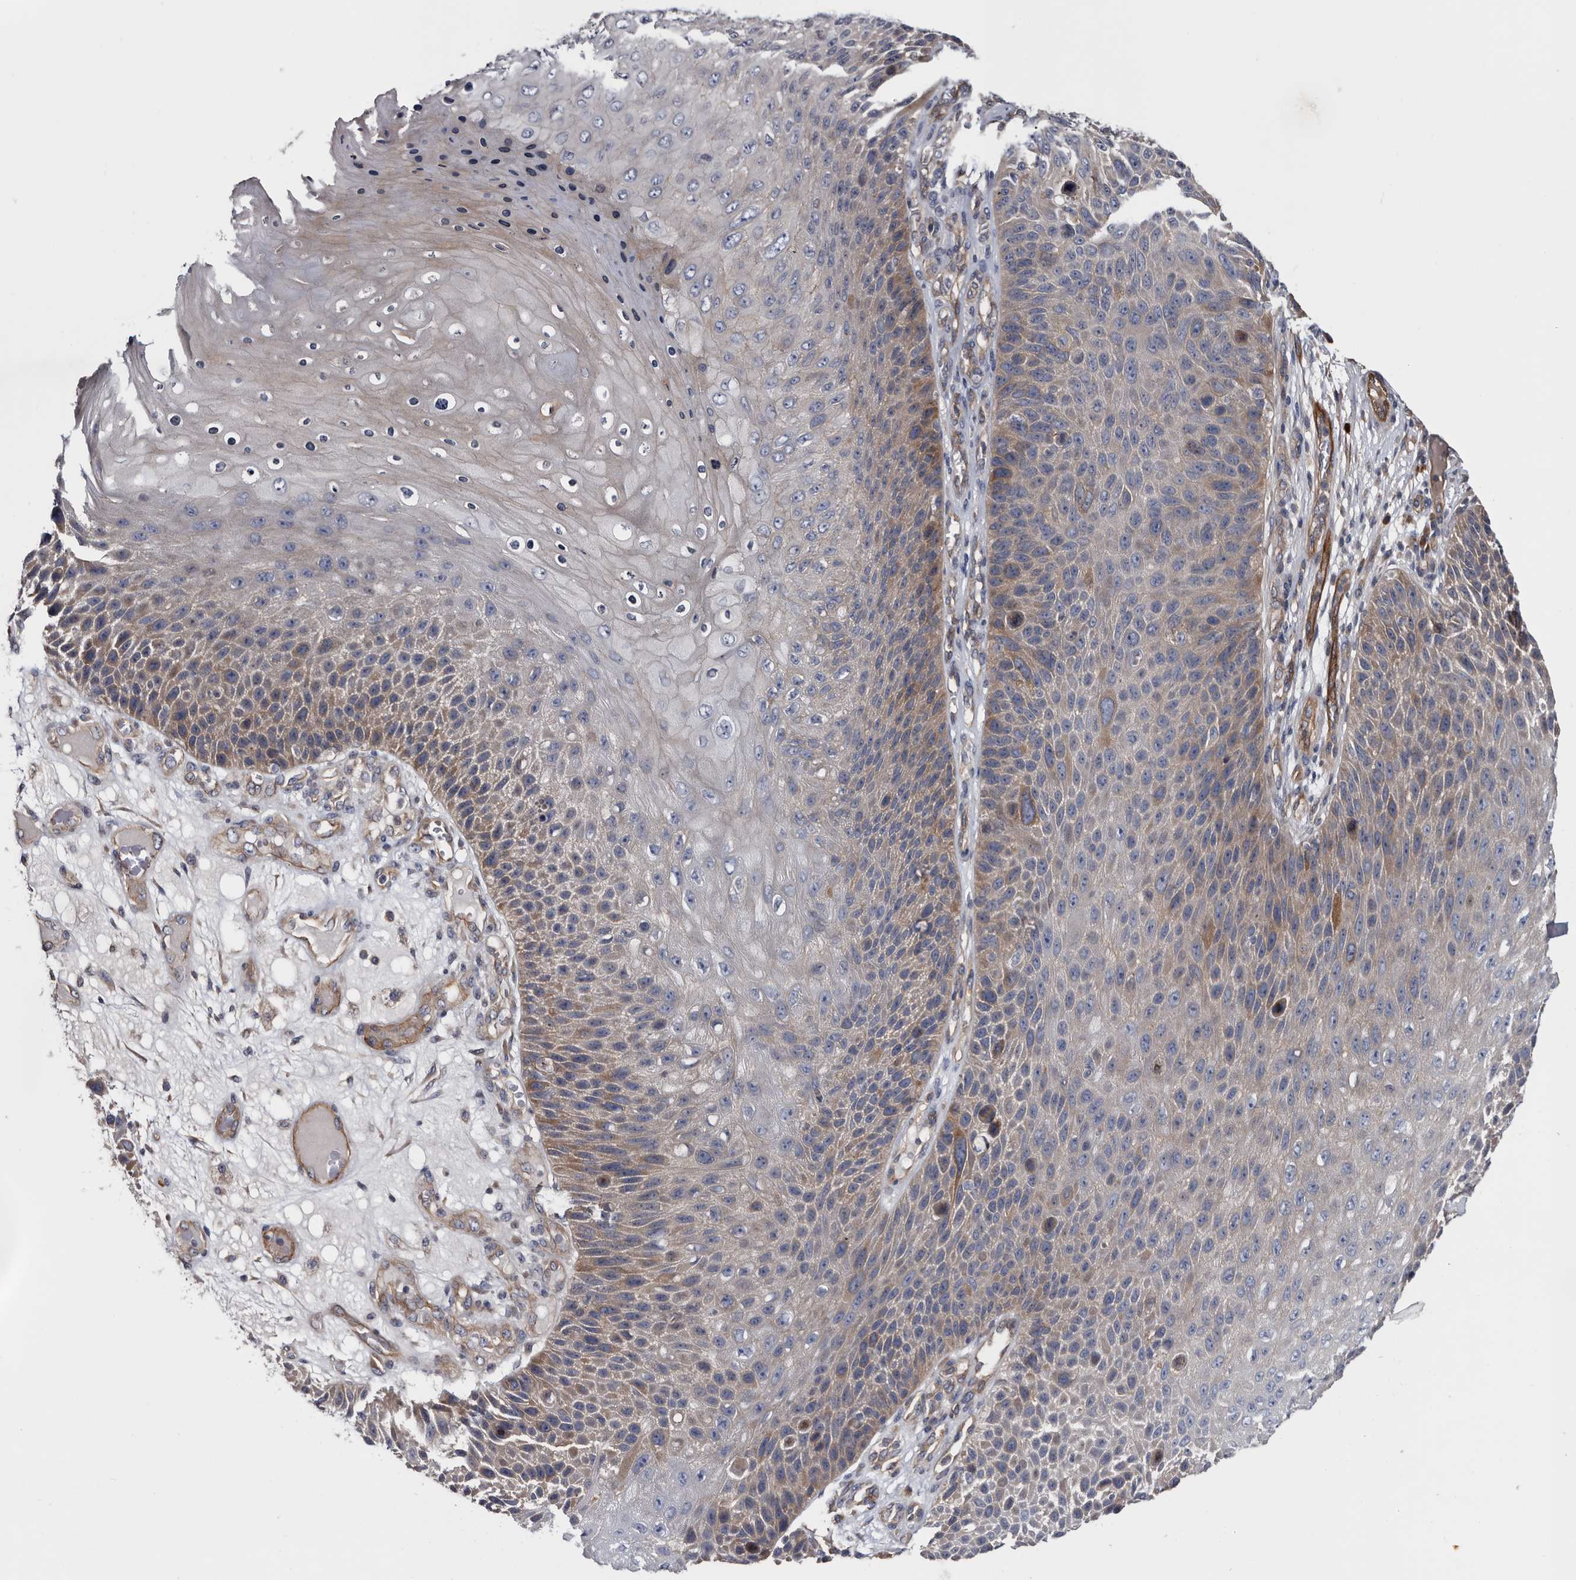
{"staining": {"intensity": "moderate", "quantity": "25%-75%", "location": "cytoplasmic/membranous"}, "tissue": "skin cancer", "cell_type": "Tumor cells", "image_type": "cancer", "snomed": [{"axis": "morphology", "description": "Squamous cell carcinoma, NOS"}, {"axis": "topography", "description": "Skin"}], "caption": "Immunohistochemistry (DAB (3,3'-diaminobenzidine)) staining of human skin squamous cell carcinoma displays moderate cytoplasmic/membranous protein expression in about 25%-75% of tumor cells.", "gene": "TSPAN17", "patient": {"sex": "female", "age": 88}}